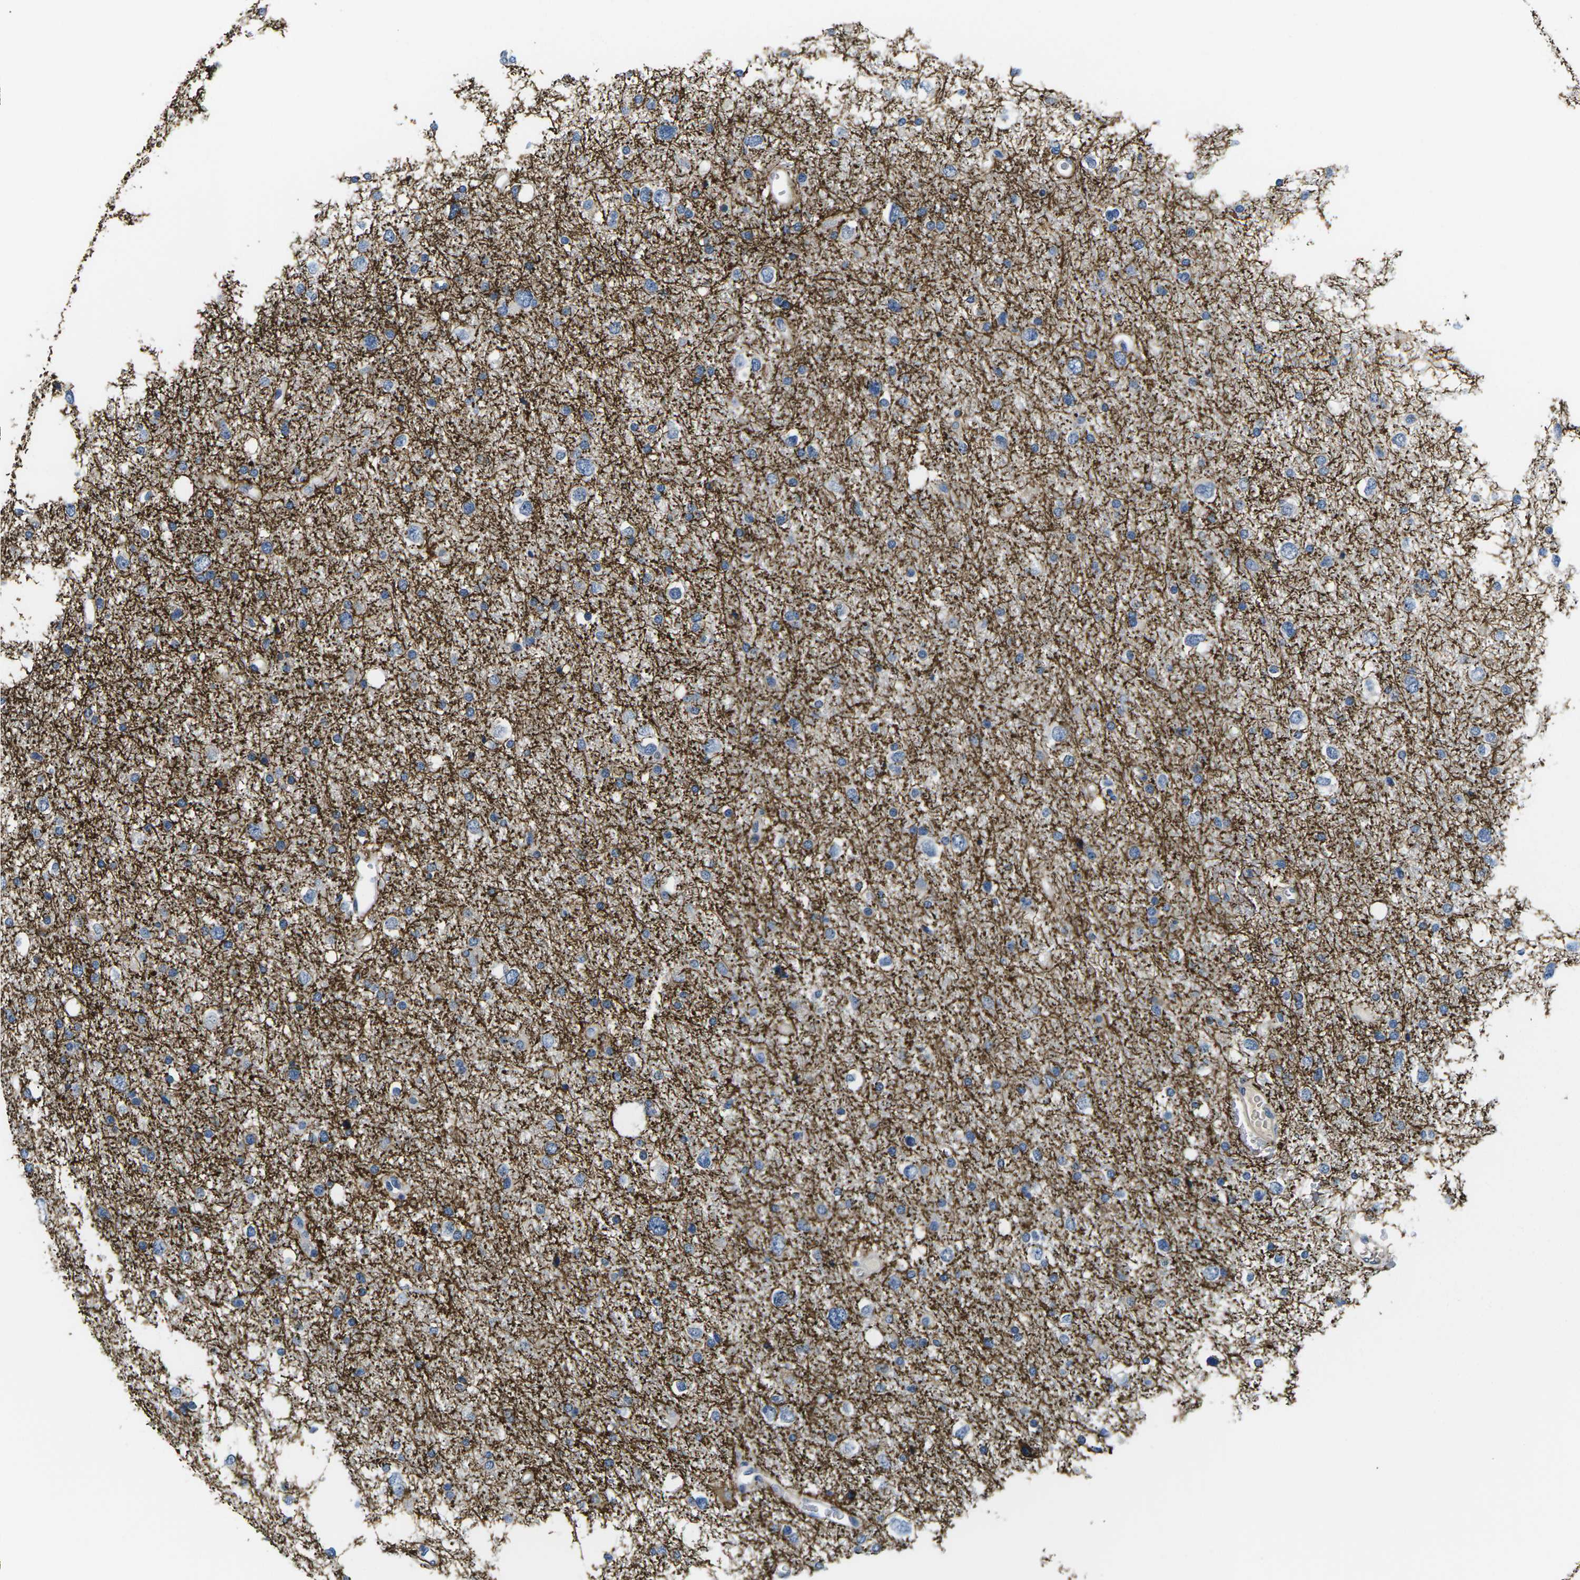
{"staining": {"intensity": "strong", "quantity": "25%-75%", "location": "cytoplasmic/membranous"}, "tissue": "glioma", "cell_type": "Tumor cells", "image_type": "cancer", "snomed": [{"axis": "morphology", "description": "Glioma, malignant, Low grade"}, {"axis": "topography", "description": "Brain"}], "caption": "Immunohistochemistry (IHC) (DAB) staining of malignant glioma (low-grade) reveals strong cytoplasmic/membranous protein expression in approximately 25%-75% of tumor cells.", "gene": "TSPAN2", "patient": {"sex": "female", "age": 37}}